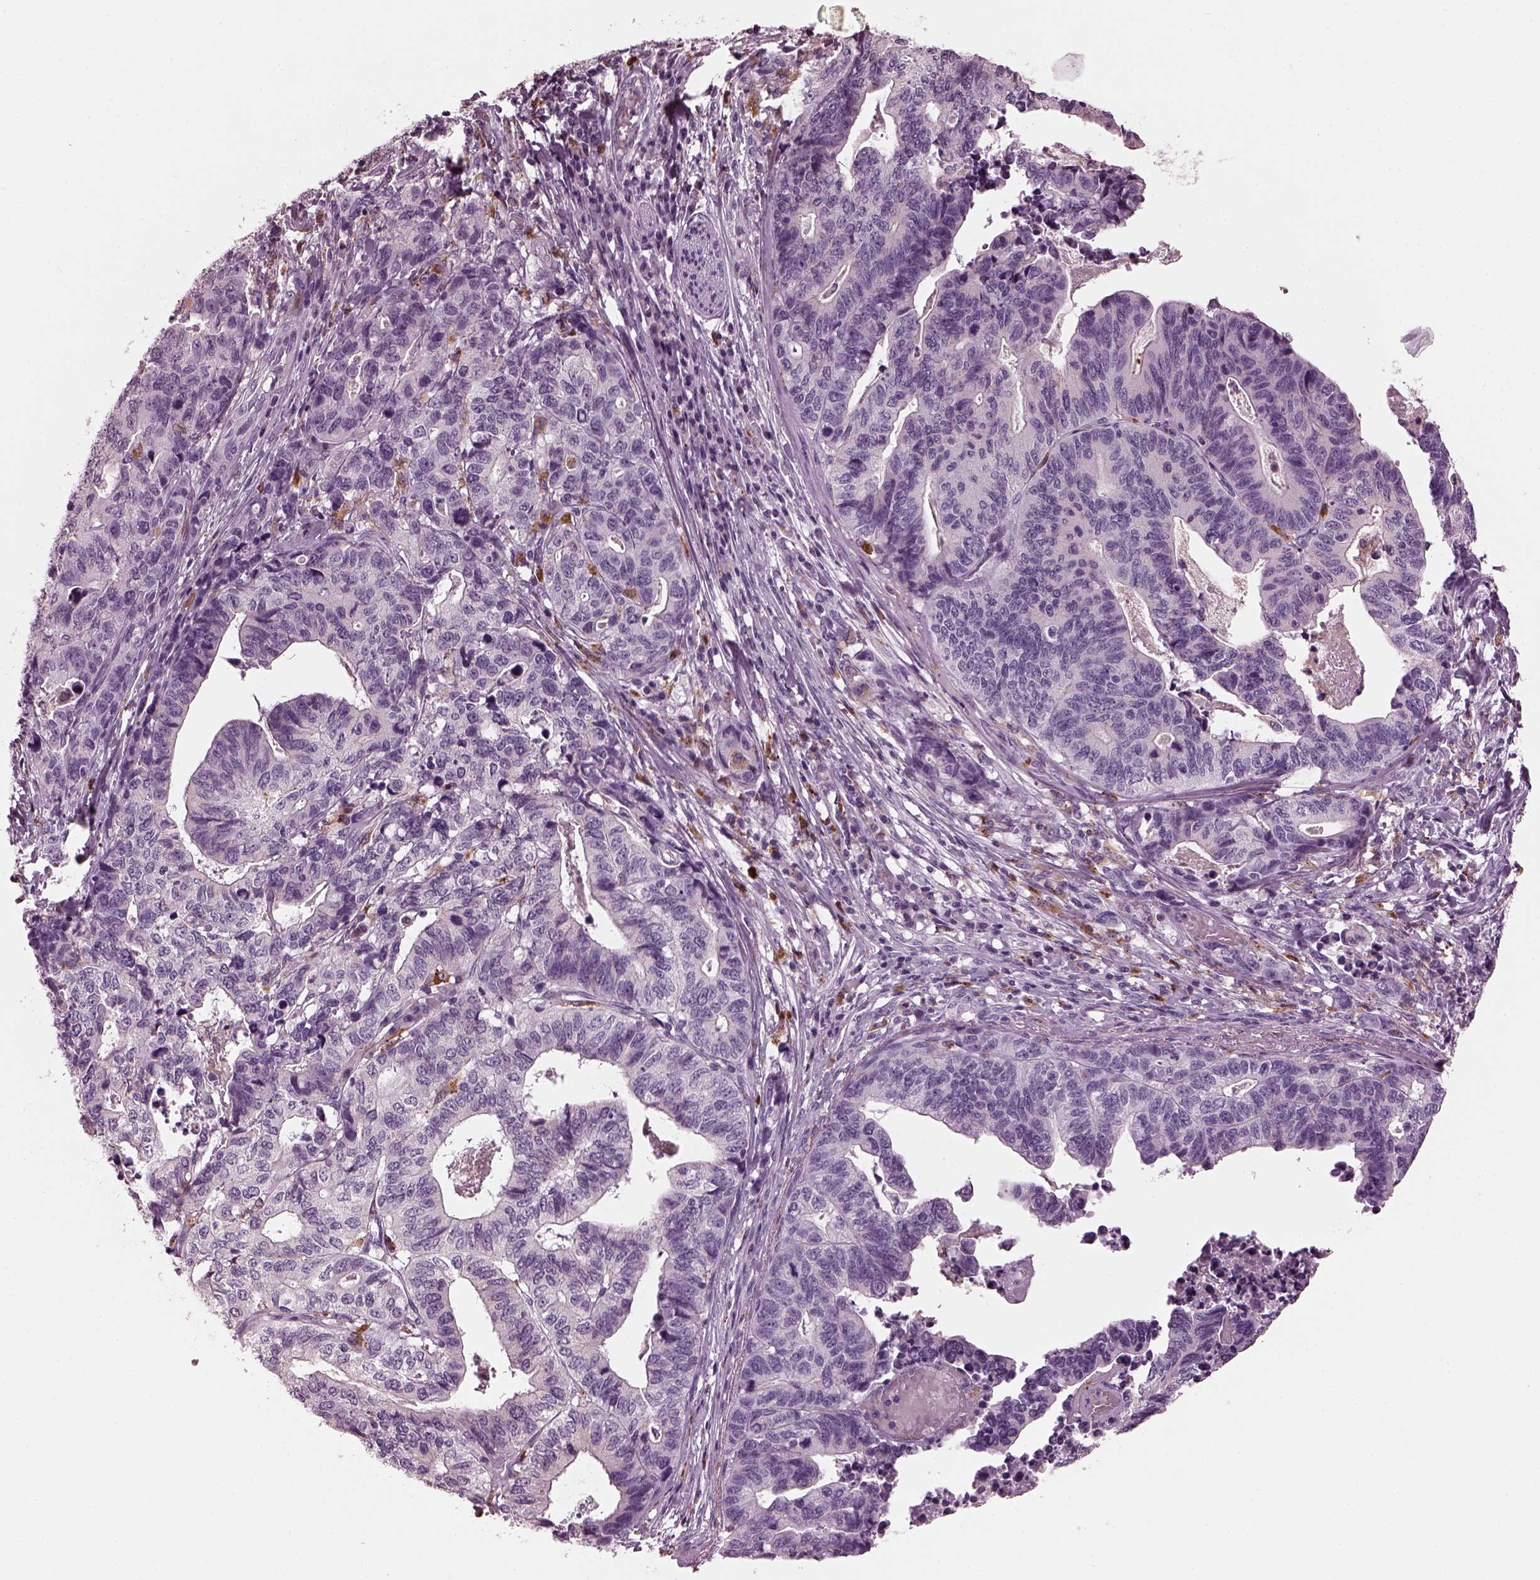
{"staining": {"intensity": "negative", "quantity": "none", "location": "none"}, "tissue": "stomach cancer", "cell_type": "Tumor cells", "image_type": "cancer", "snomed": [{"axis": "morphology", "description": "Adenocarcinoma, NOS"}, {"axis": "topography", "description": "Stomach, upper"}], "caption": "A photomicrograph of adenocarcinoma (stomach) stained for a protein displays no brown staining in tumor cells. Brightfield microscopy of immunohistochemistry stained with DAB (3,3'-diaminobenzidine) (brown) and hematoxylin (blue), captured at high magnification.", "gene": "SLAMF8", "patient": {"sex": "female", "age": 67}}